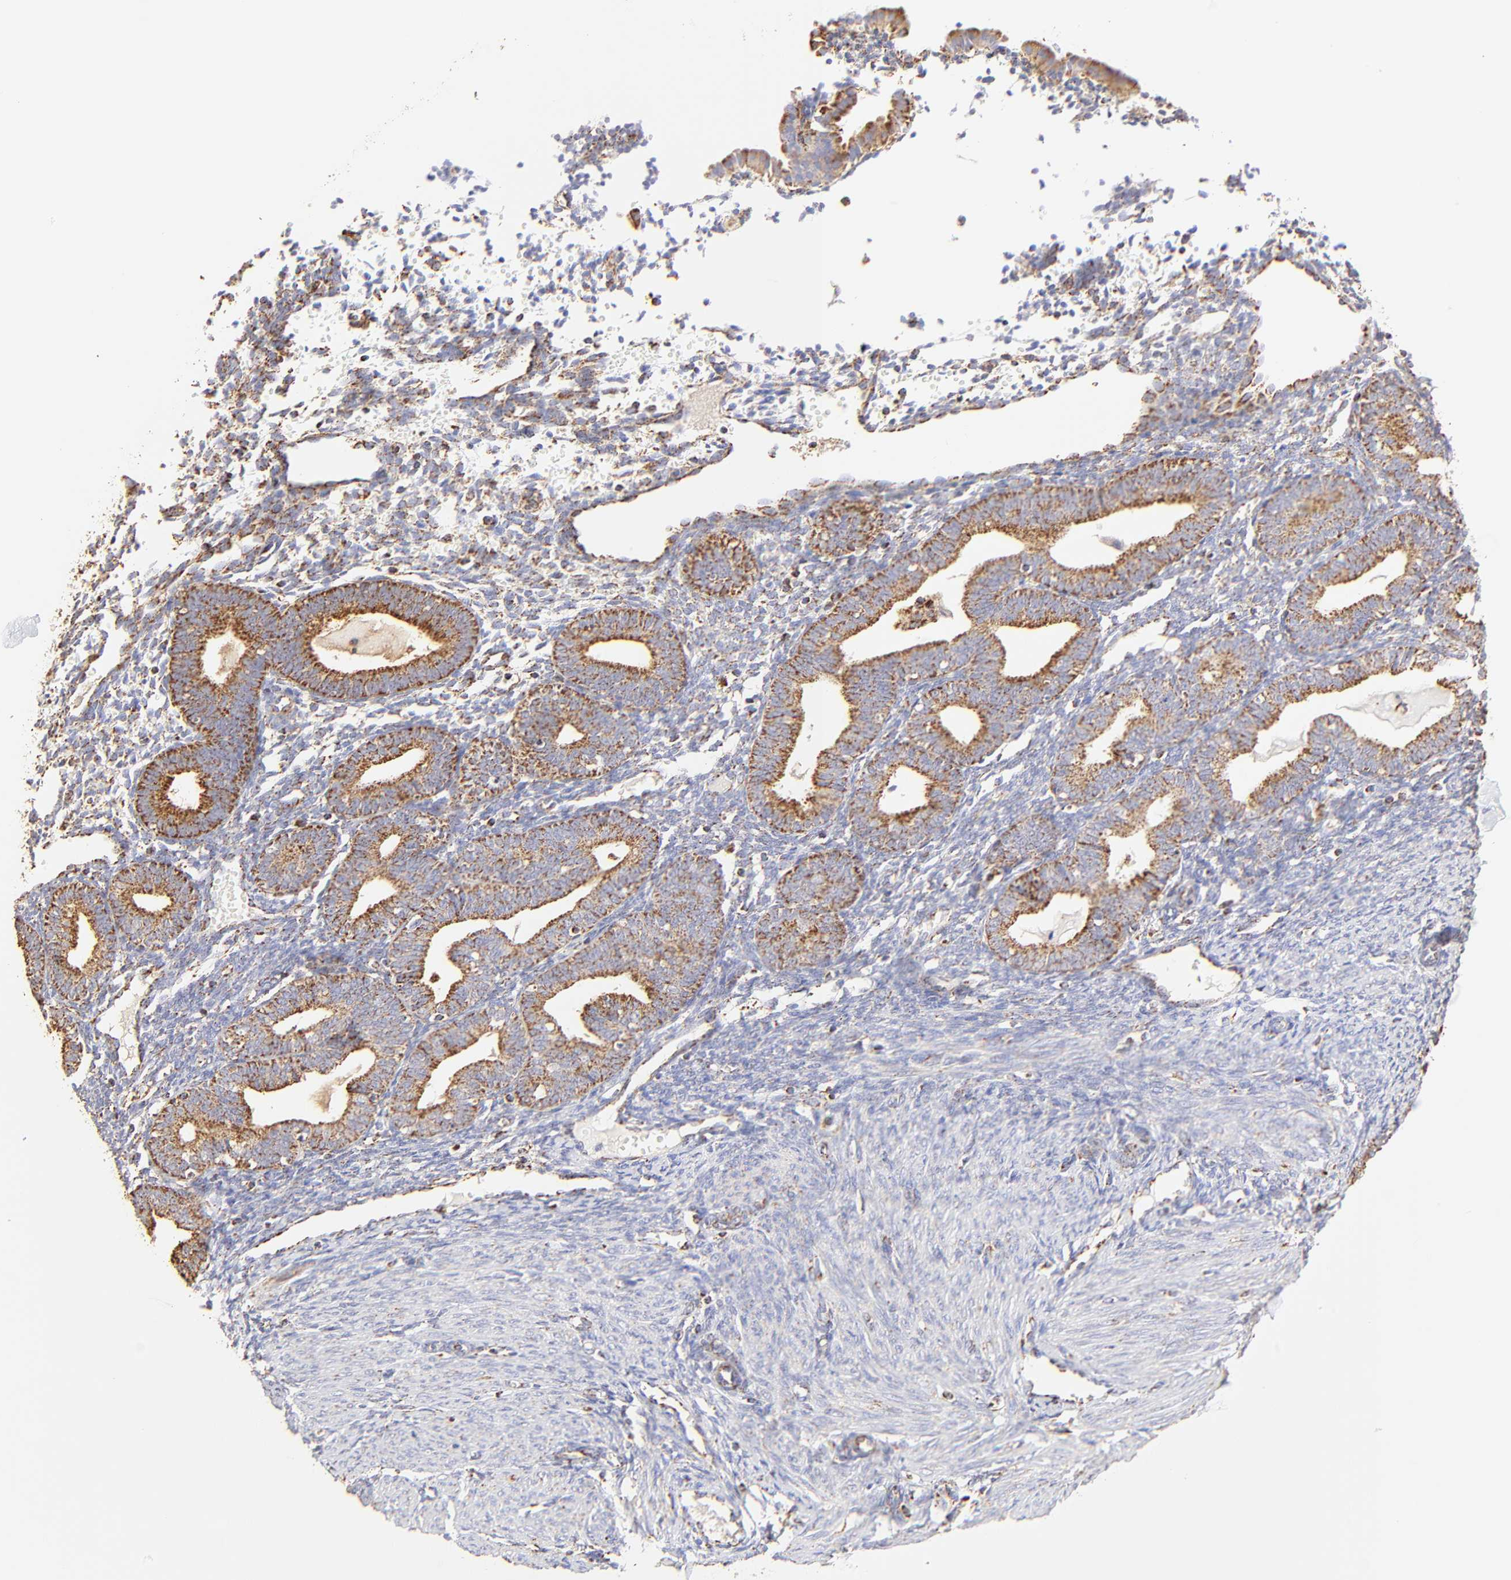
{"staining": {"intensity": "moderate", "quantity": "<25%", "location": "cytoplasmic/membranous"}, "tissue": "endometrium", "cell_type": "Cells in endometrial stroma", "image_type": "normal", "snomed": [{"axis": "morphology", "description": "Normal tissue, NOS"}, {"axis": "topography", "description": "Endometrium"}], "caption": "Protein analysis of benign endometrium reveals moderate cytoplasmic/membranous positivity in approximately <25% of cells in endometrial stroma.", "gene": "ECH1", "patient": {"sex": "female", "age": 61}}